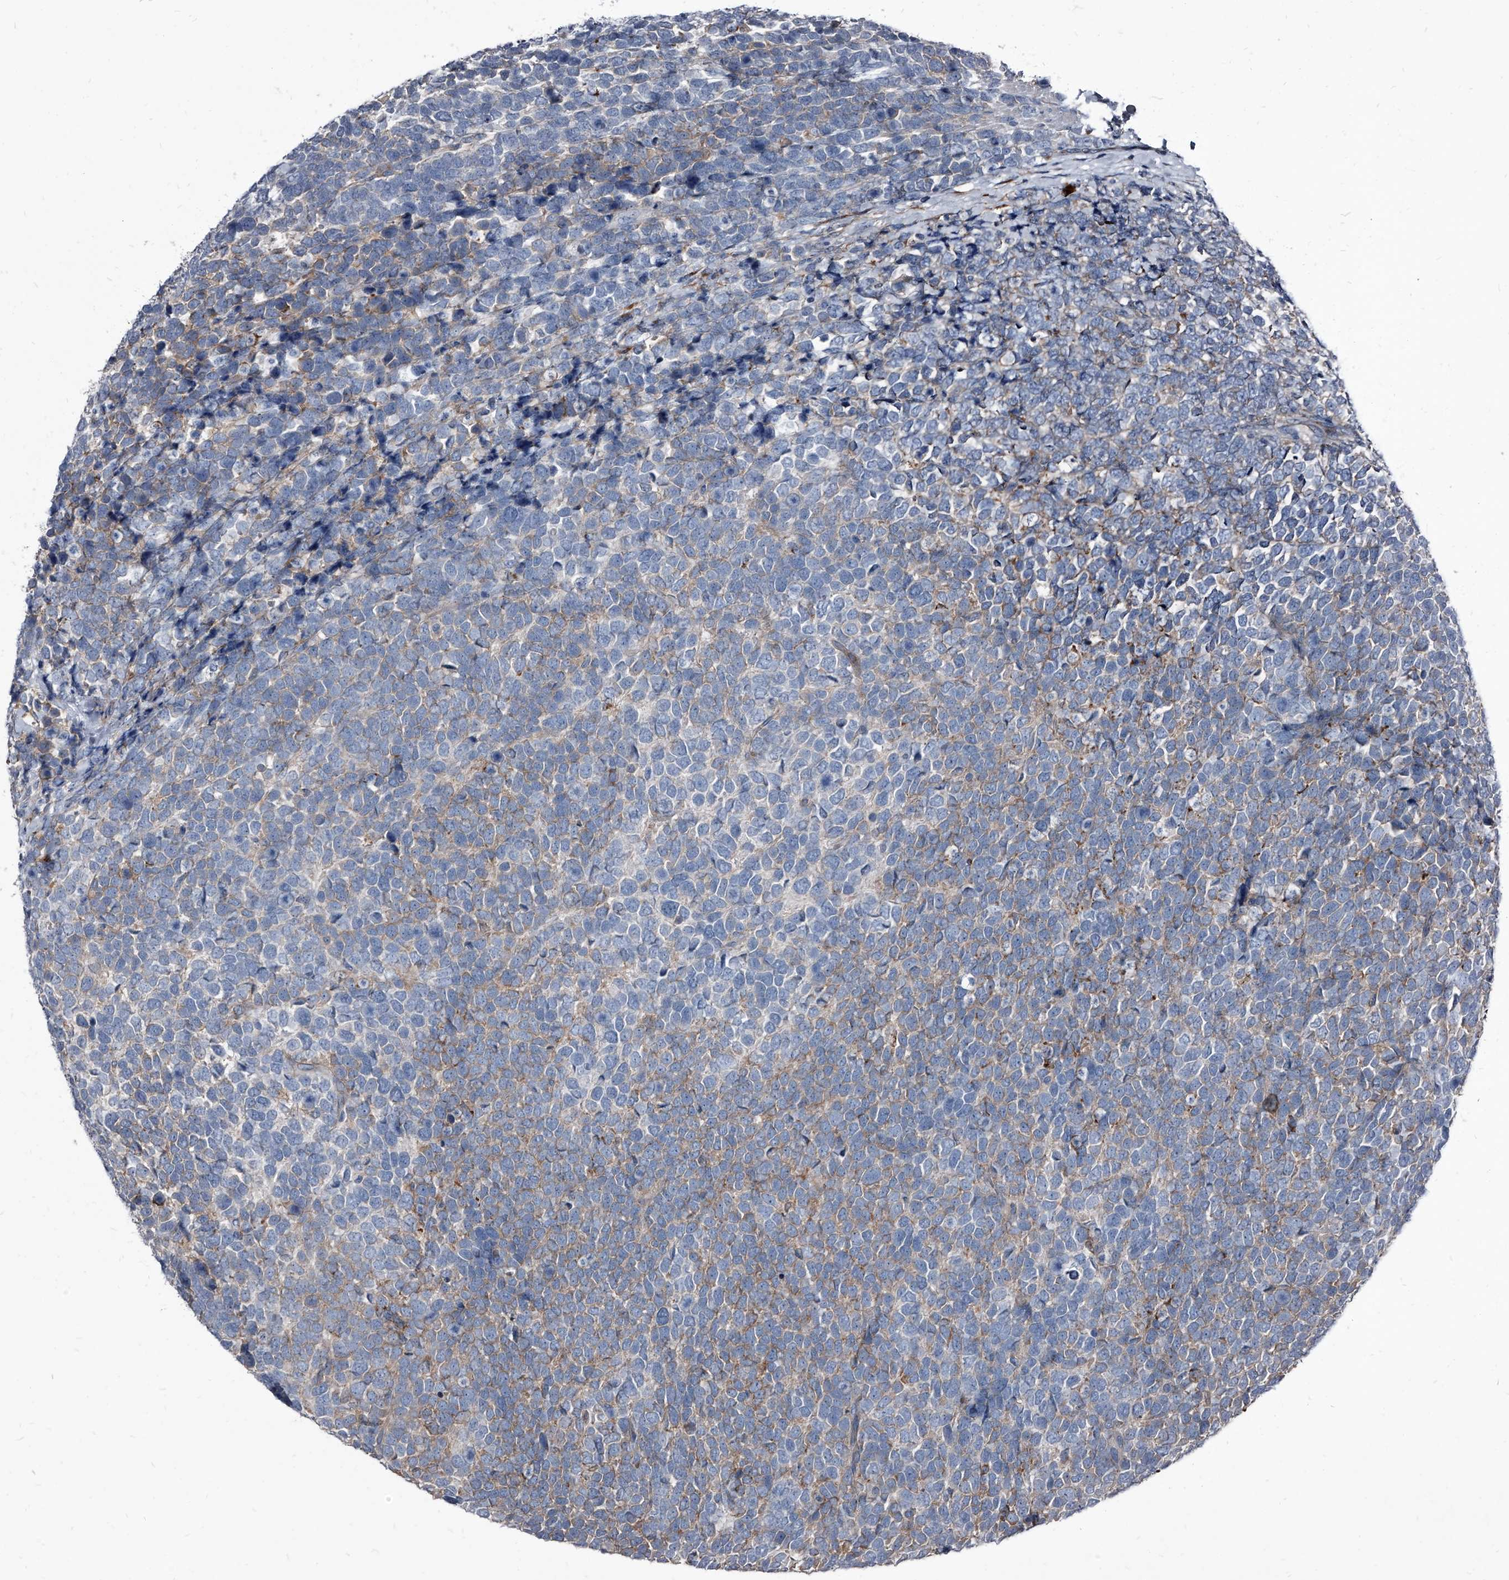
{"staining": {"intensity": "weak", "quantity": "25%-75%", "location": "cytoplasmic/membranous"}, "tissue": "urothelial cancer", "cell_type": "Tumor cells", "image_type": "cancer", "snomed": [{"axis": "morphology", "description": "Urothelial carcinoma, High grade"}, {"axis": "topography", "description": "Urinary bladder"}], "caption": "About 25%-75% of tumor cells in human urothelial cancer show weak cytoplasmic/membranous protein expression as visualized by brown immunohistochemical staining.", "gene": "PGLYRP3", "patient": {"sex": "female", "age": 82}}